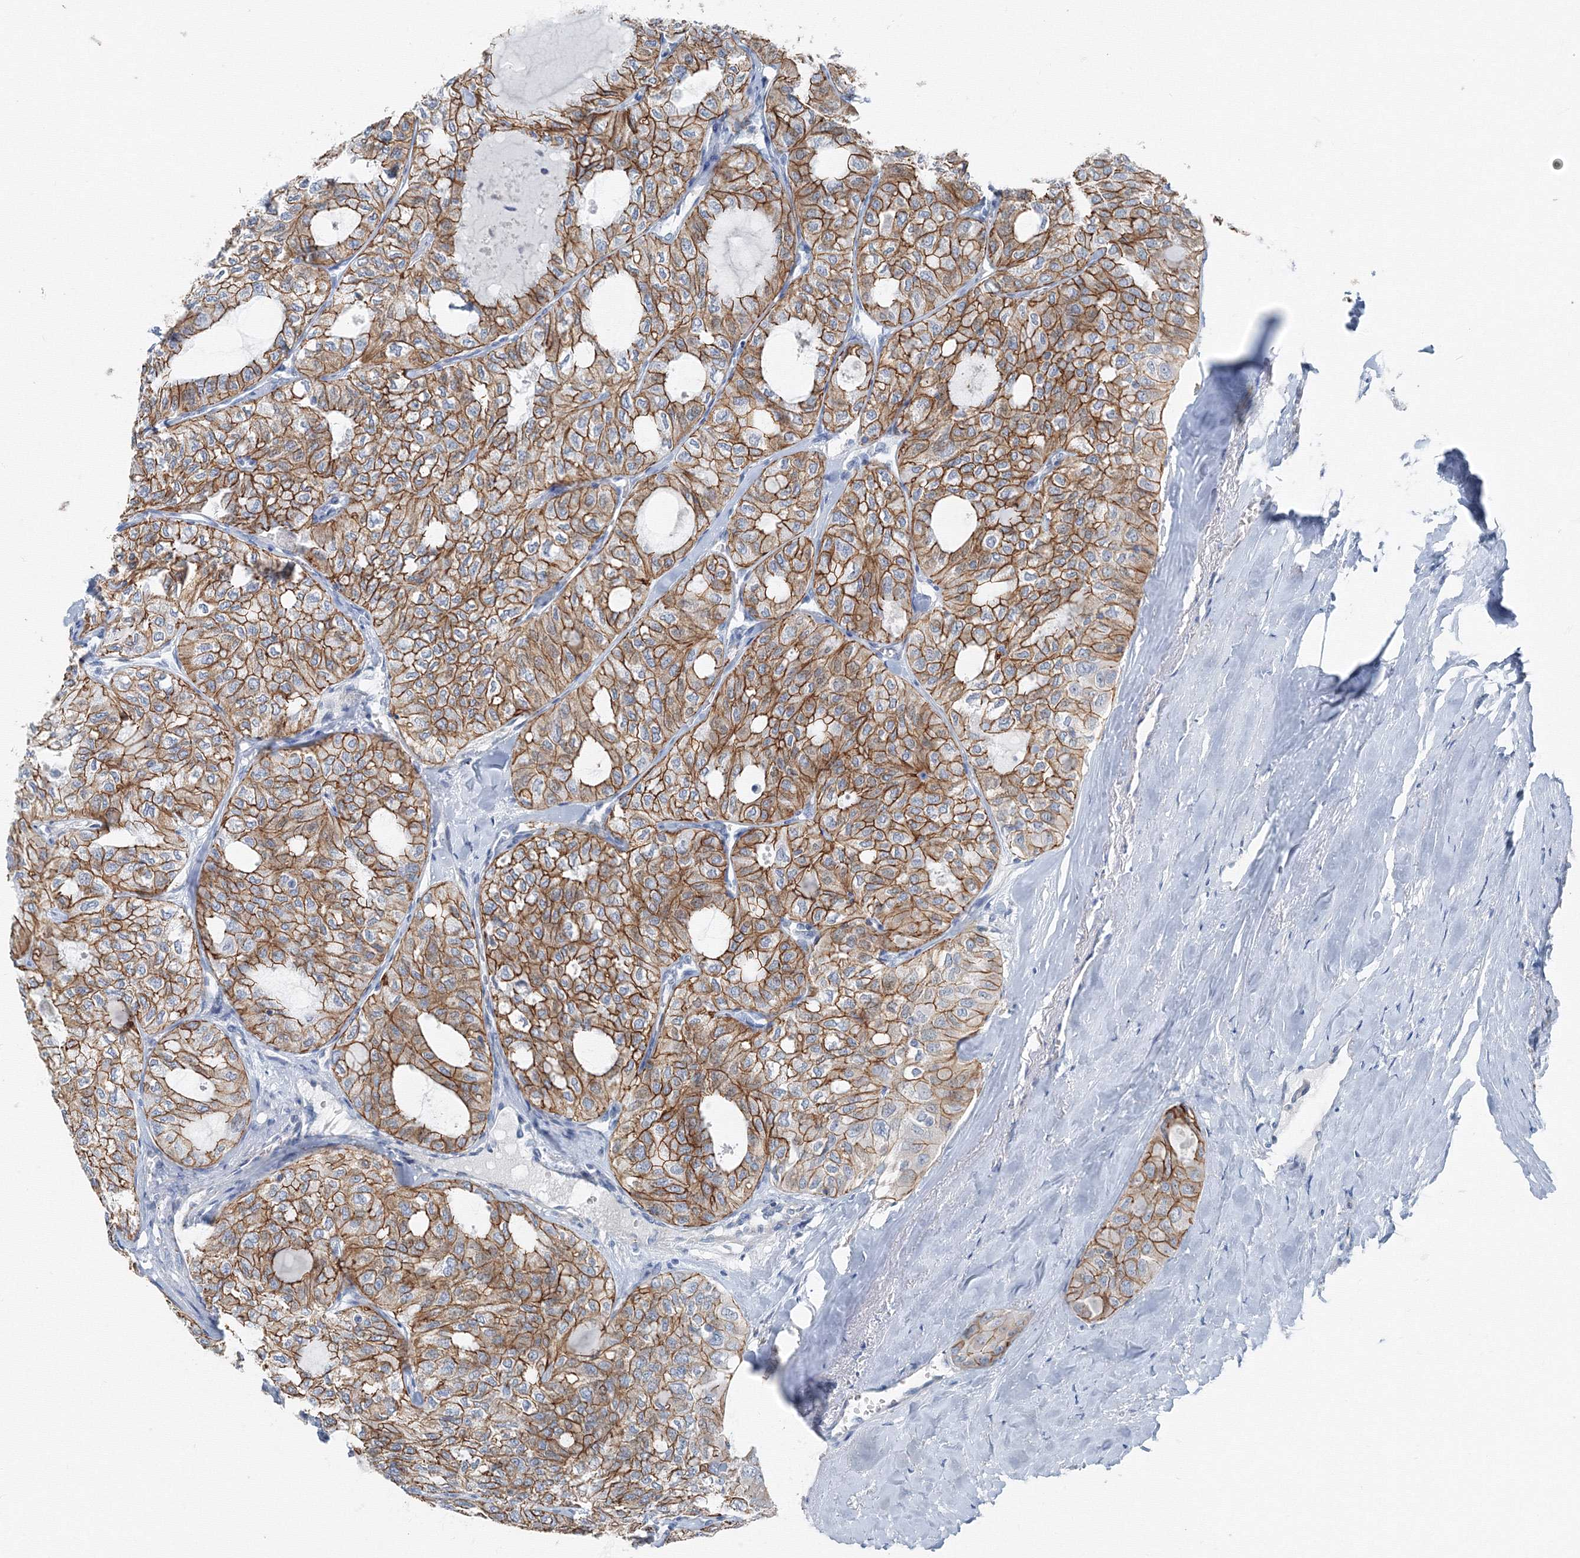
{"staining": {"intensity": "strong", "quantity": ">75%", "location": "cytoplasmic/membranous"}, "tissue": "thyroid cancer", "cell_type": "Tumor cells", "image_type": "cancer", "snomed": [{"axis": "morphology", "description": "Follicular adenoma carcinoma, NOS"}, {"axis": "topography", "description": "Thyroid gland"}], "caption": "Strong cytoplasmic/membranous expression is present in about >75% of tumor cells in thyroid cancer (follicular adenoma carcinoma). (Stains: DAB in brown, nuclei in blue, Microscopy: brightfield microscopy at high magnification).", "gene": "AASDH", "patient": {"sex": "male", "age": 75}}